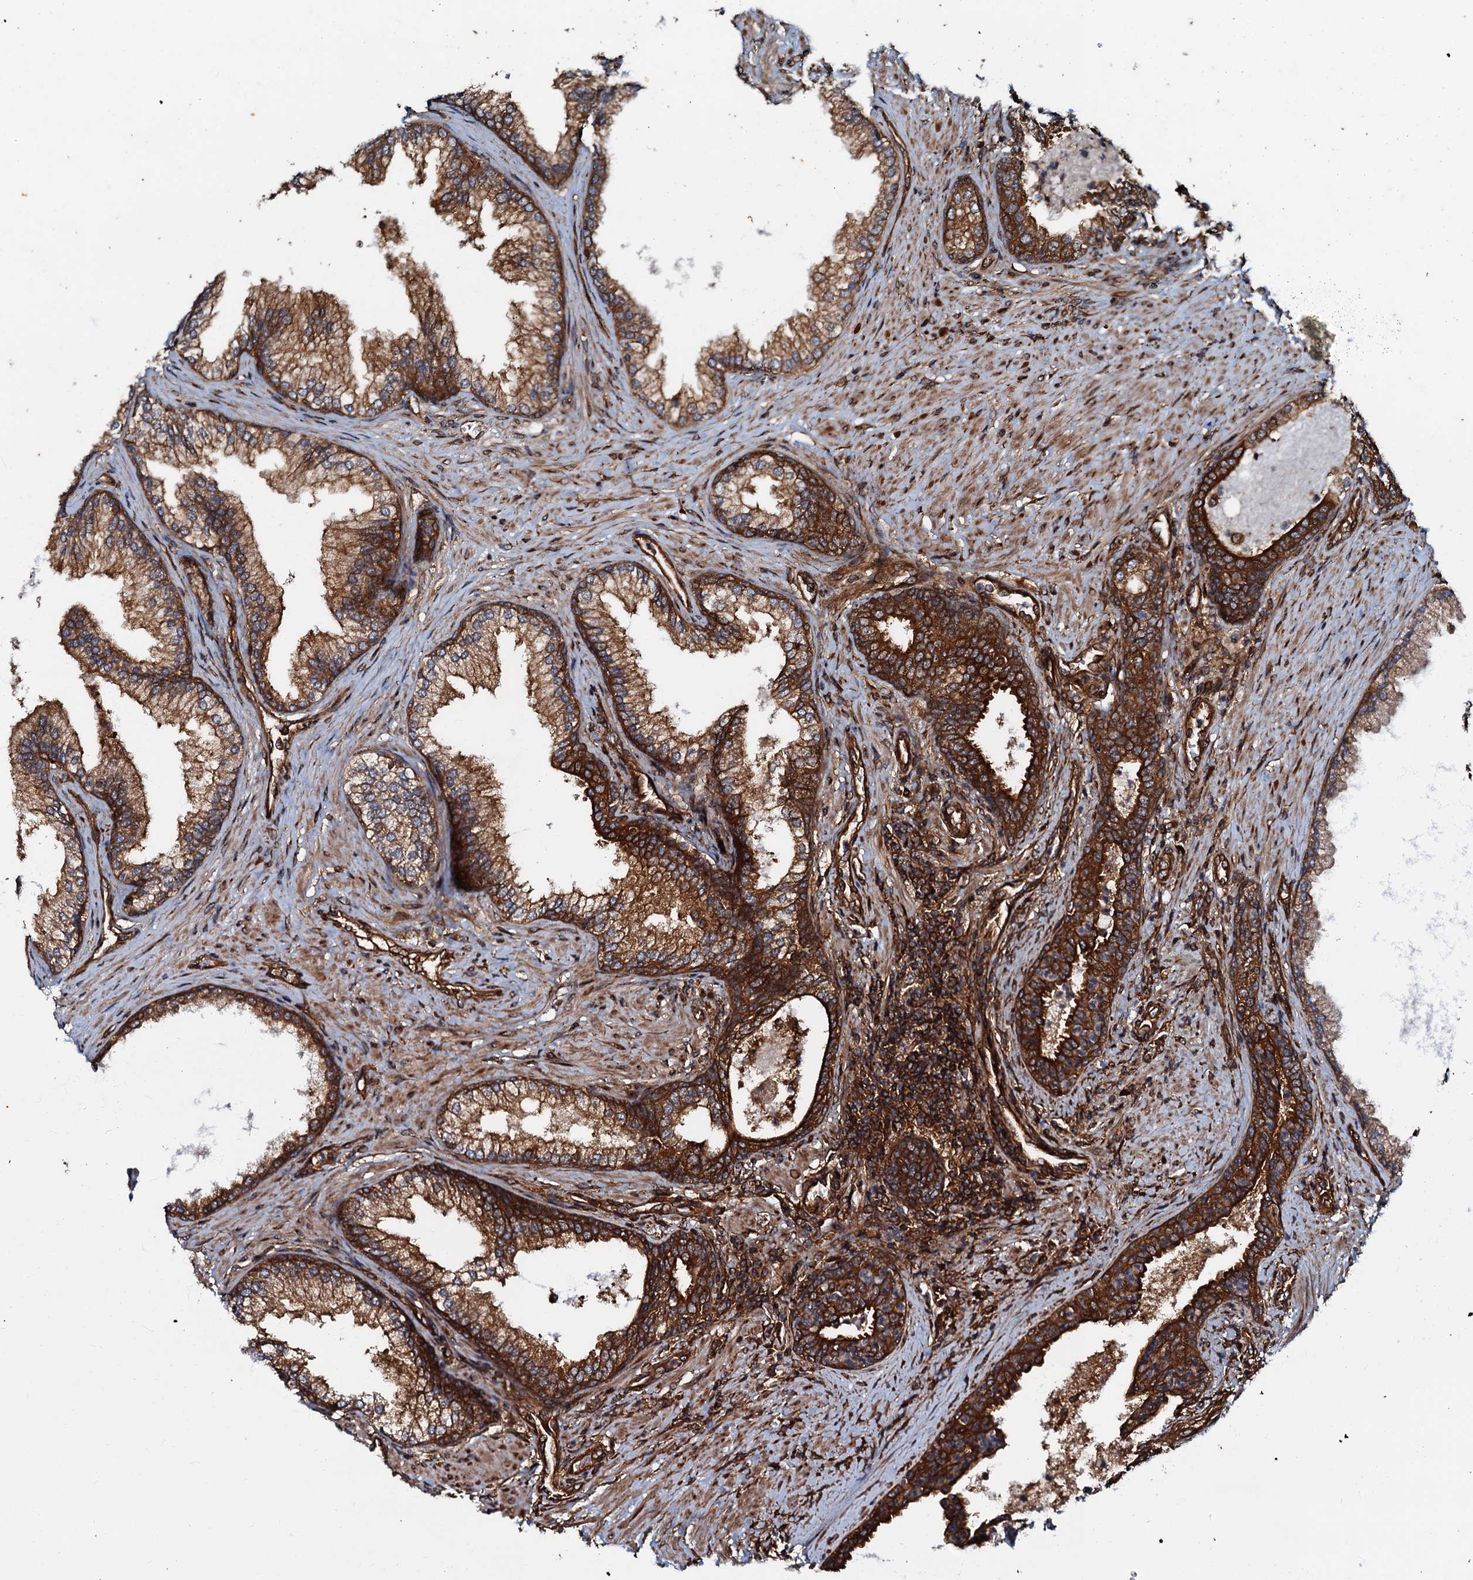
{"staining": {"intensity": "strong", "quantity": ">75%", "location": "cytoplasmic/membranous"}, "tissue": "prostate", "cell_type": "Glandular cells", "image_type": "normal", "snomed": [{"axis": "morphology", "description": "Normal tissue, NOS"}, {"axis": "topography", "description": "Prostate"}], "caption": "Immunohistochemical staining of unremarkable prostate displays high levels of strong cytoplasmic/membranous staining in approximately >75% of glandular cells.", "gene": "BLOC1S6", "patient": {"sex": "male", "age": 76}}